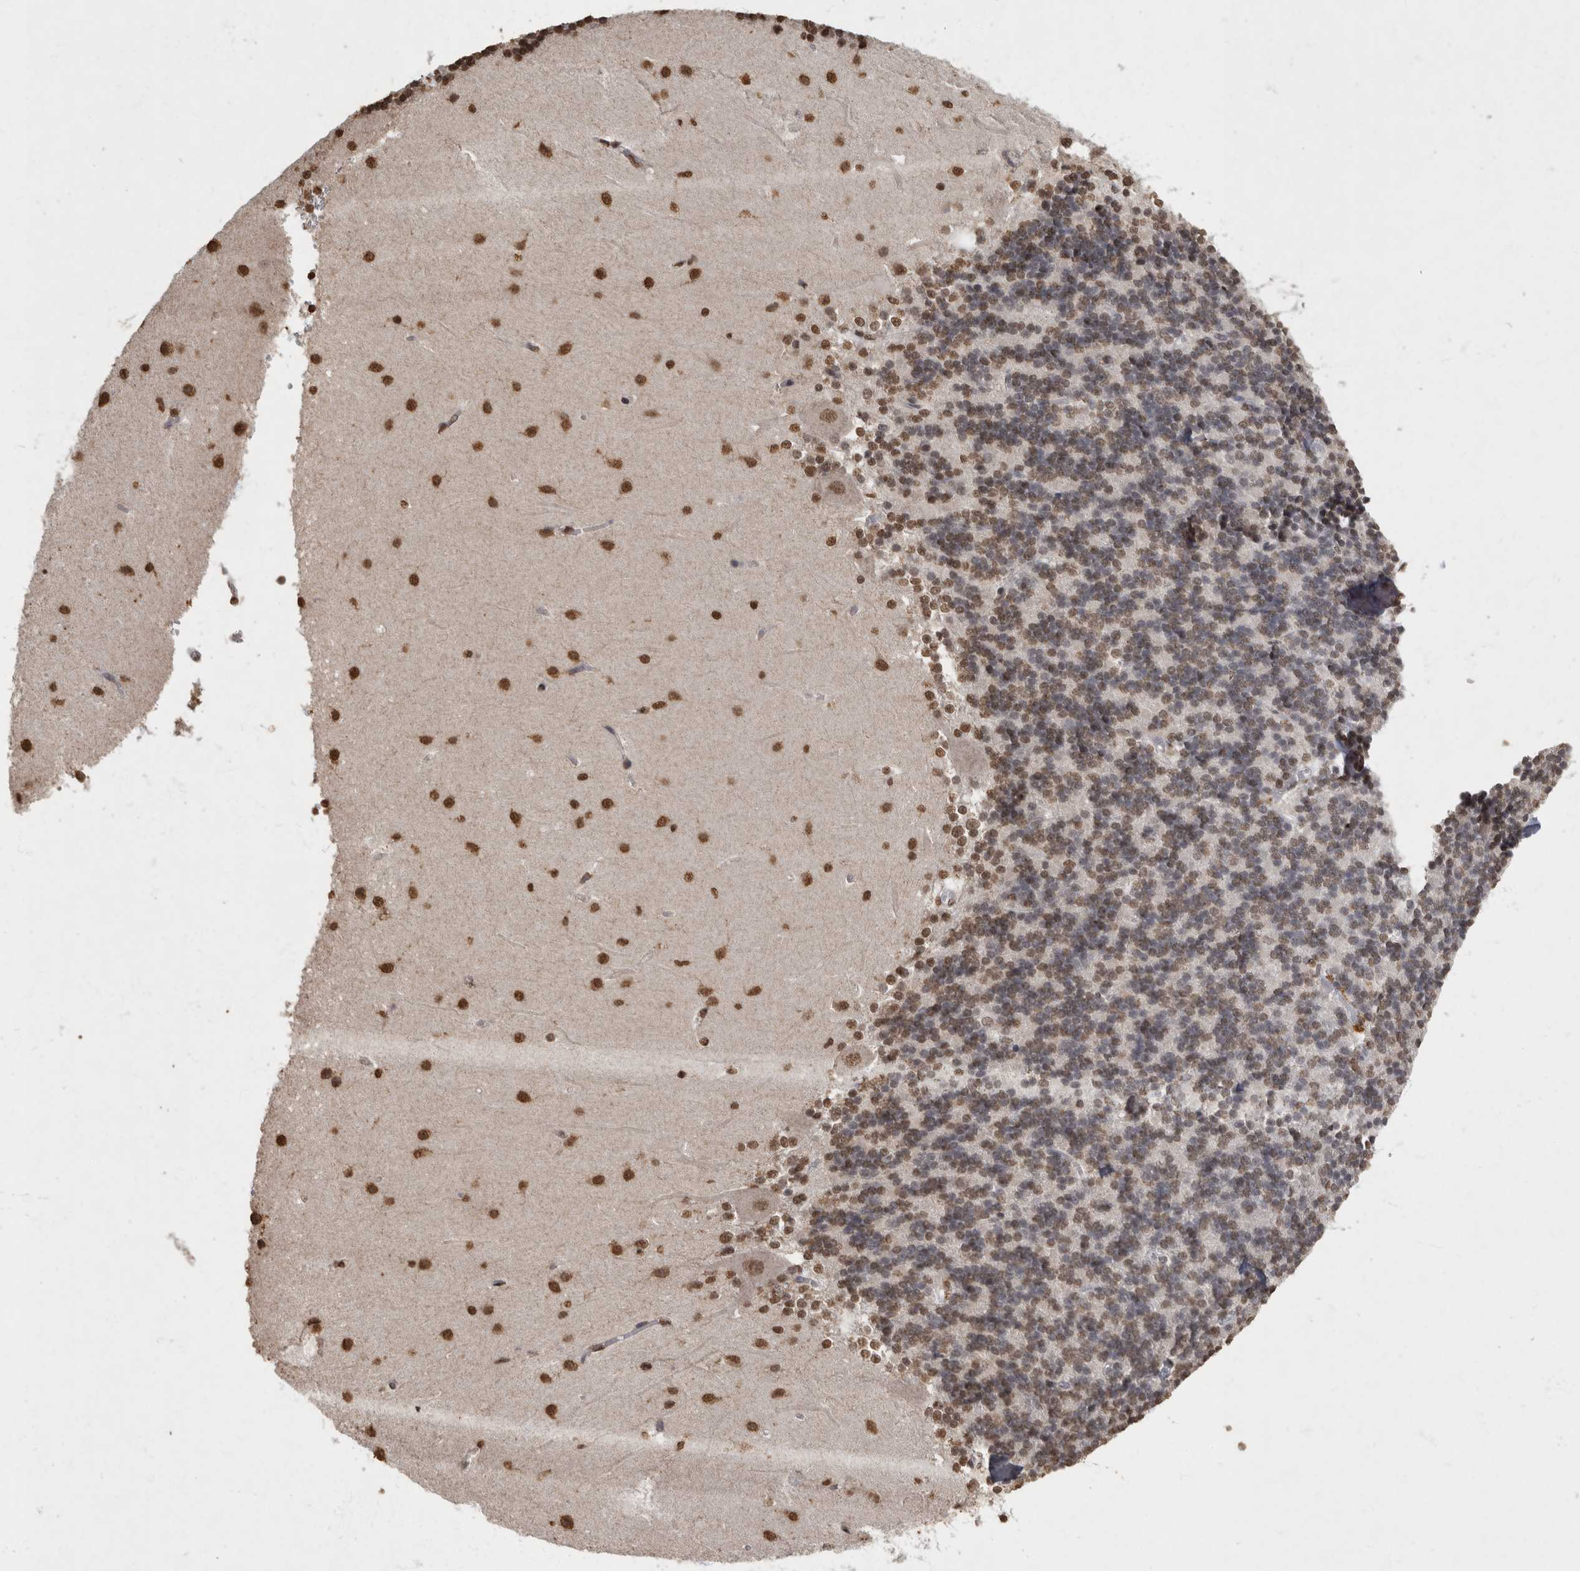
{"staining": {"intensity": "weak", "quantity": "25%-75%", "location": "nuclear"}, "tissue": "cerebellum", "cell_type": "Cells in granular layer", "image_type": "normal", "snomed": [{"axis": "morphology", "description": "Normal tissue, NOS"}, {"axis": "topography", "description": "Cerebellum"}], "caption": "Protein staining of benign cerebellum reveals weak nuclear positivity in about 25%-75% of cells in granular layer.", "gene": "NBL1", "patient": {"sex": "male", "age": 37}}